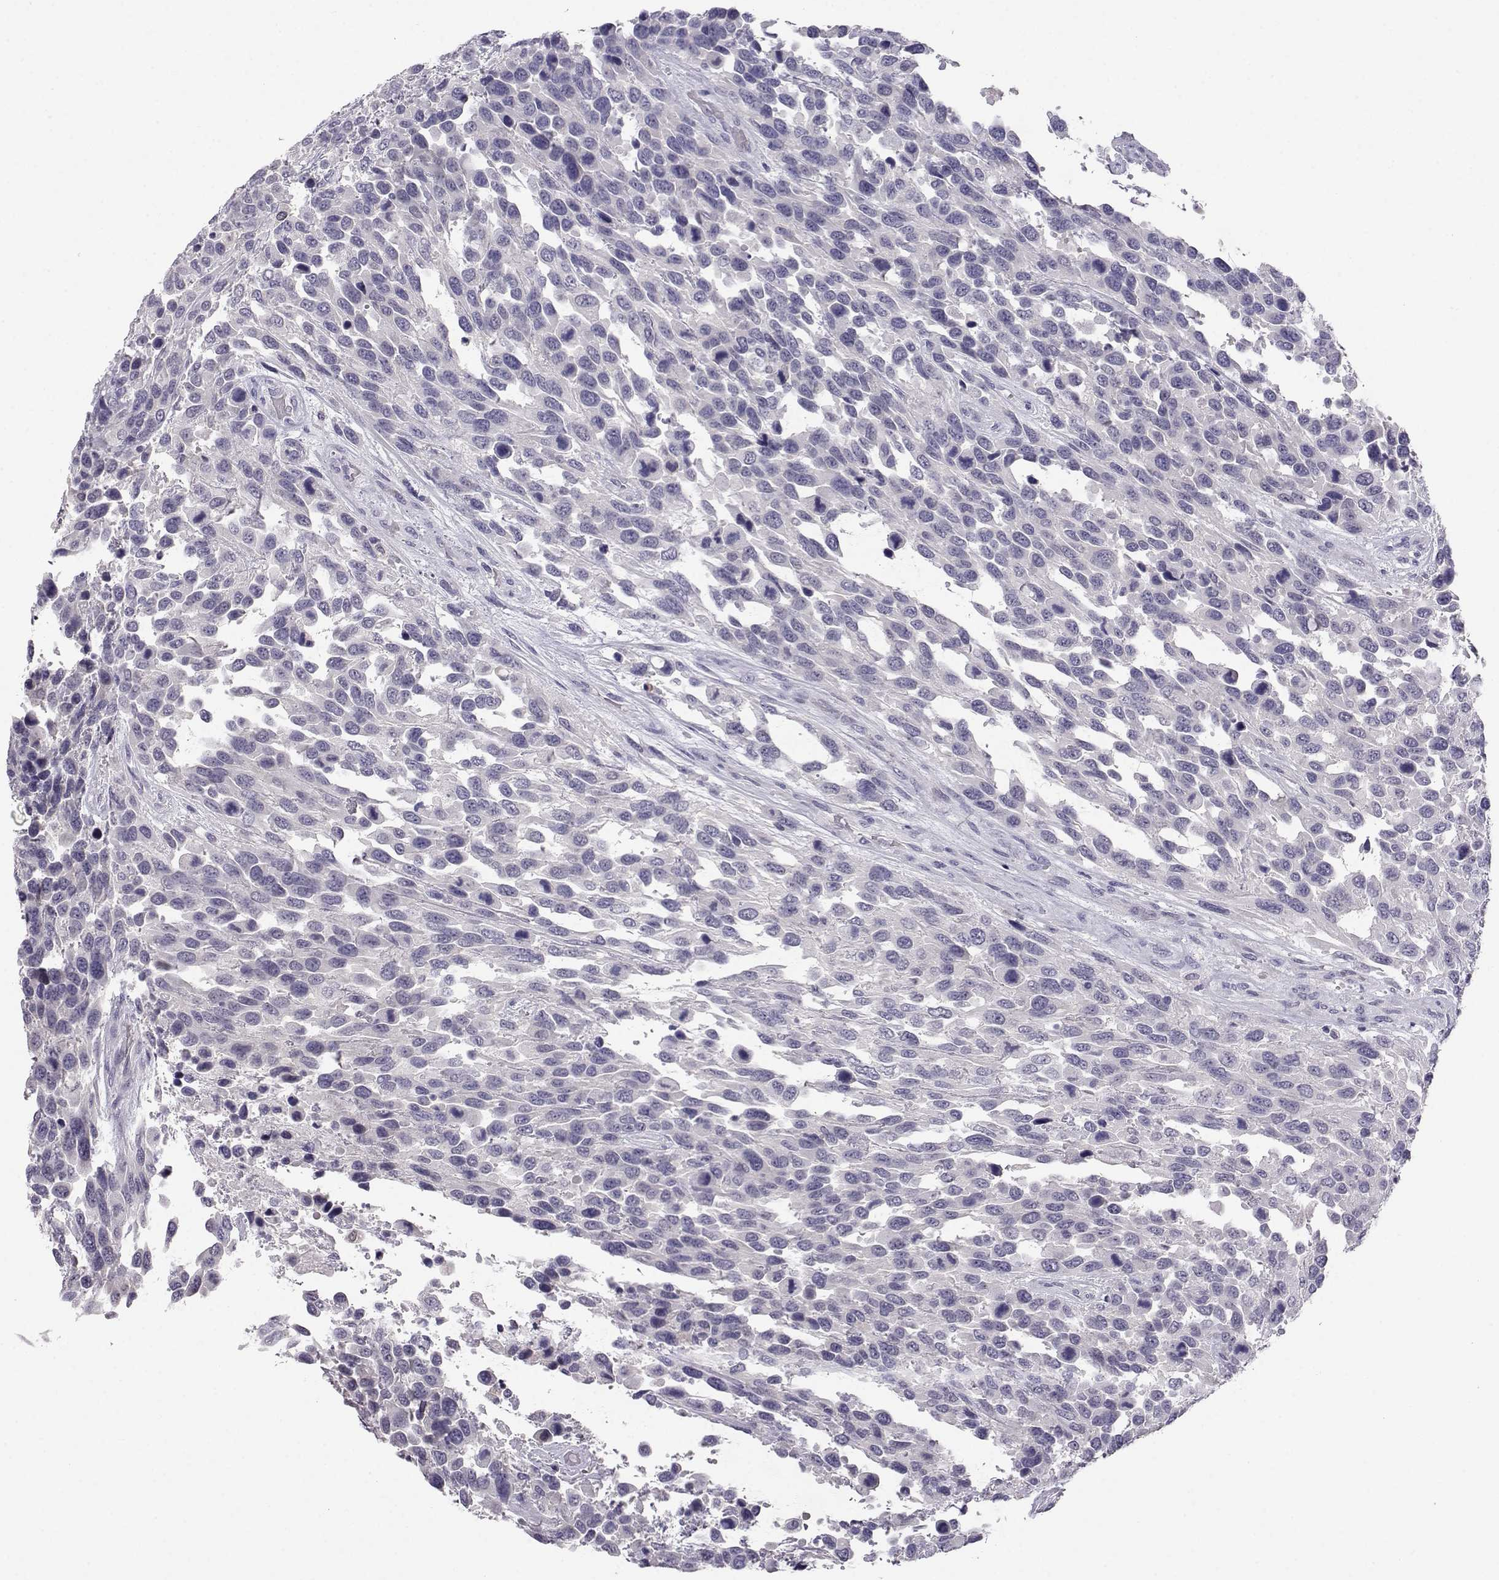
{"staining": {"intensity": "negative", "quantity": "none", "location": "none"}, "tissue": "urothelial cancer", "cell_type": "Tumor cells", "image_type": "cancer", "snomed": [{"axis": "morphology", "description": "Urothelial carcinoma, High grade"}, {"axis": "topography", "description": "Urinary bladder"}], "caption": "High magnification brightfield microscopy of urothelial cancer stained with DAB (brown) and counterstained with hematoxylin (blue): tumor cells show no significant positivity. The staining is performed using DAB brown chromogen with nuclei counter-stained in using hematoxylin.", "gene": "AKR1B1", "patient": {"sex": "female", "age": 70}}